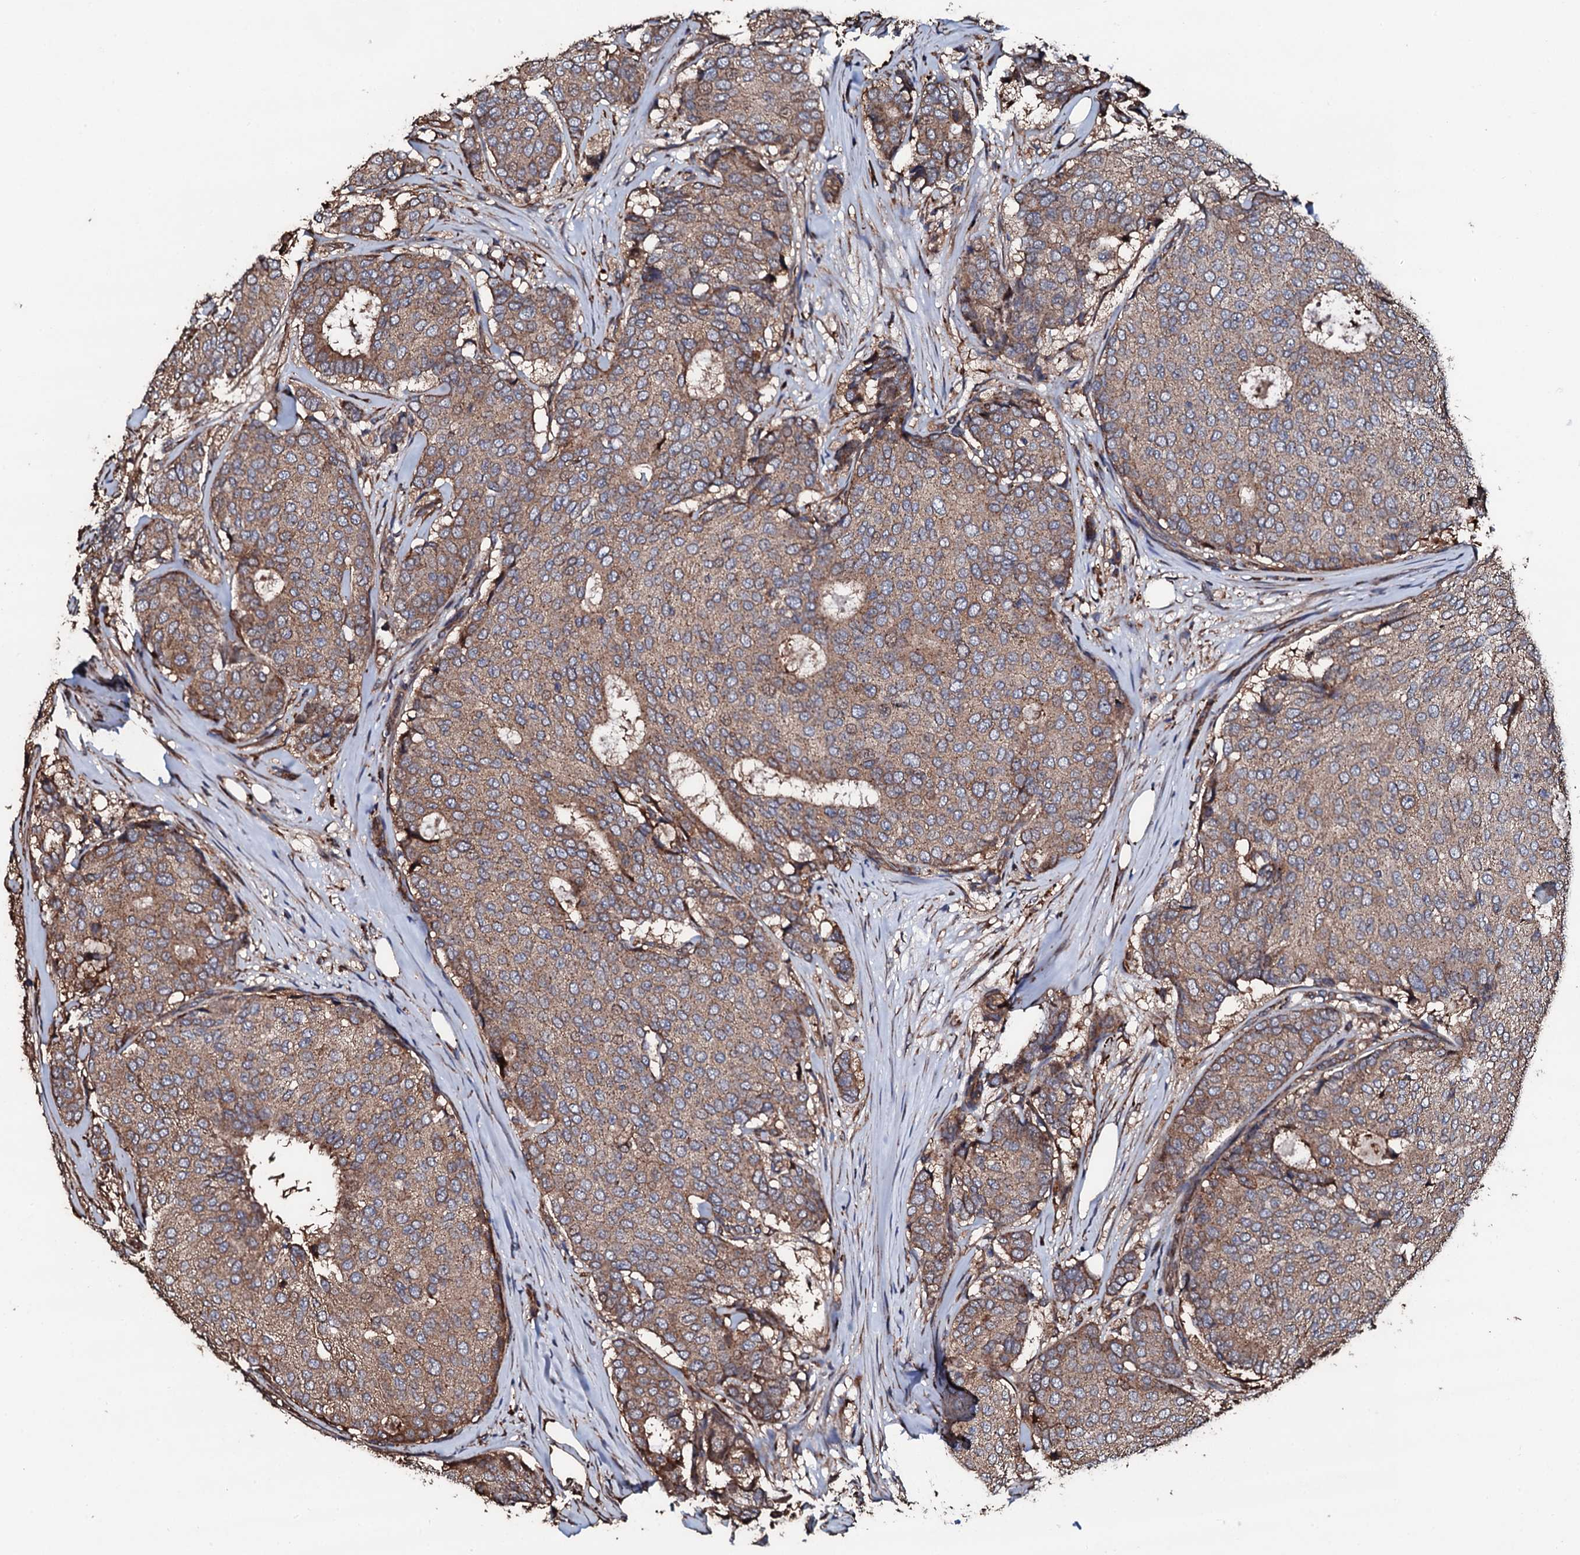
{"staining": {"intensity": "moderate", "quantity": ">75%", "location": "cytoplasmic/membranous"}, "tissue": "breast cancer", "cell_type": "Tumor cells", "image_type": "cancer", "snomed": [{"axis": "morphology", "description": "Duct carcinoma"}, {"axis": "topography", "description": "Breast"}], "caption": "Invasive ductal carcinoma (breast) tissue reveals moderate cytoplasmic/membranous positivity in approximately >75% of tumor cells", "gene": "CKAP5", "patient": {"sex": "female", "age": 75}}